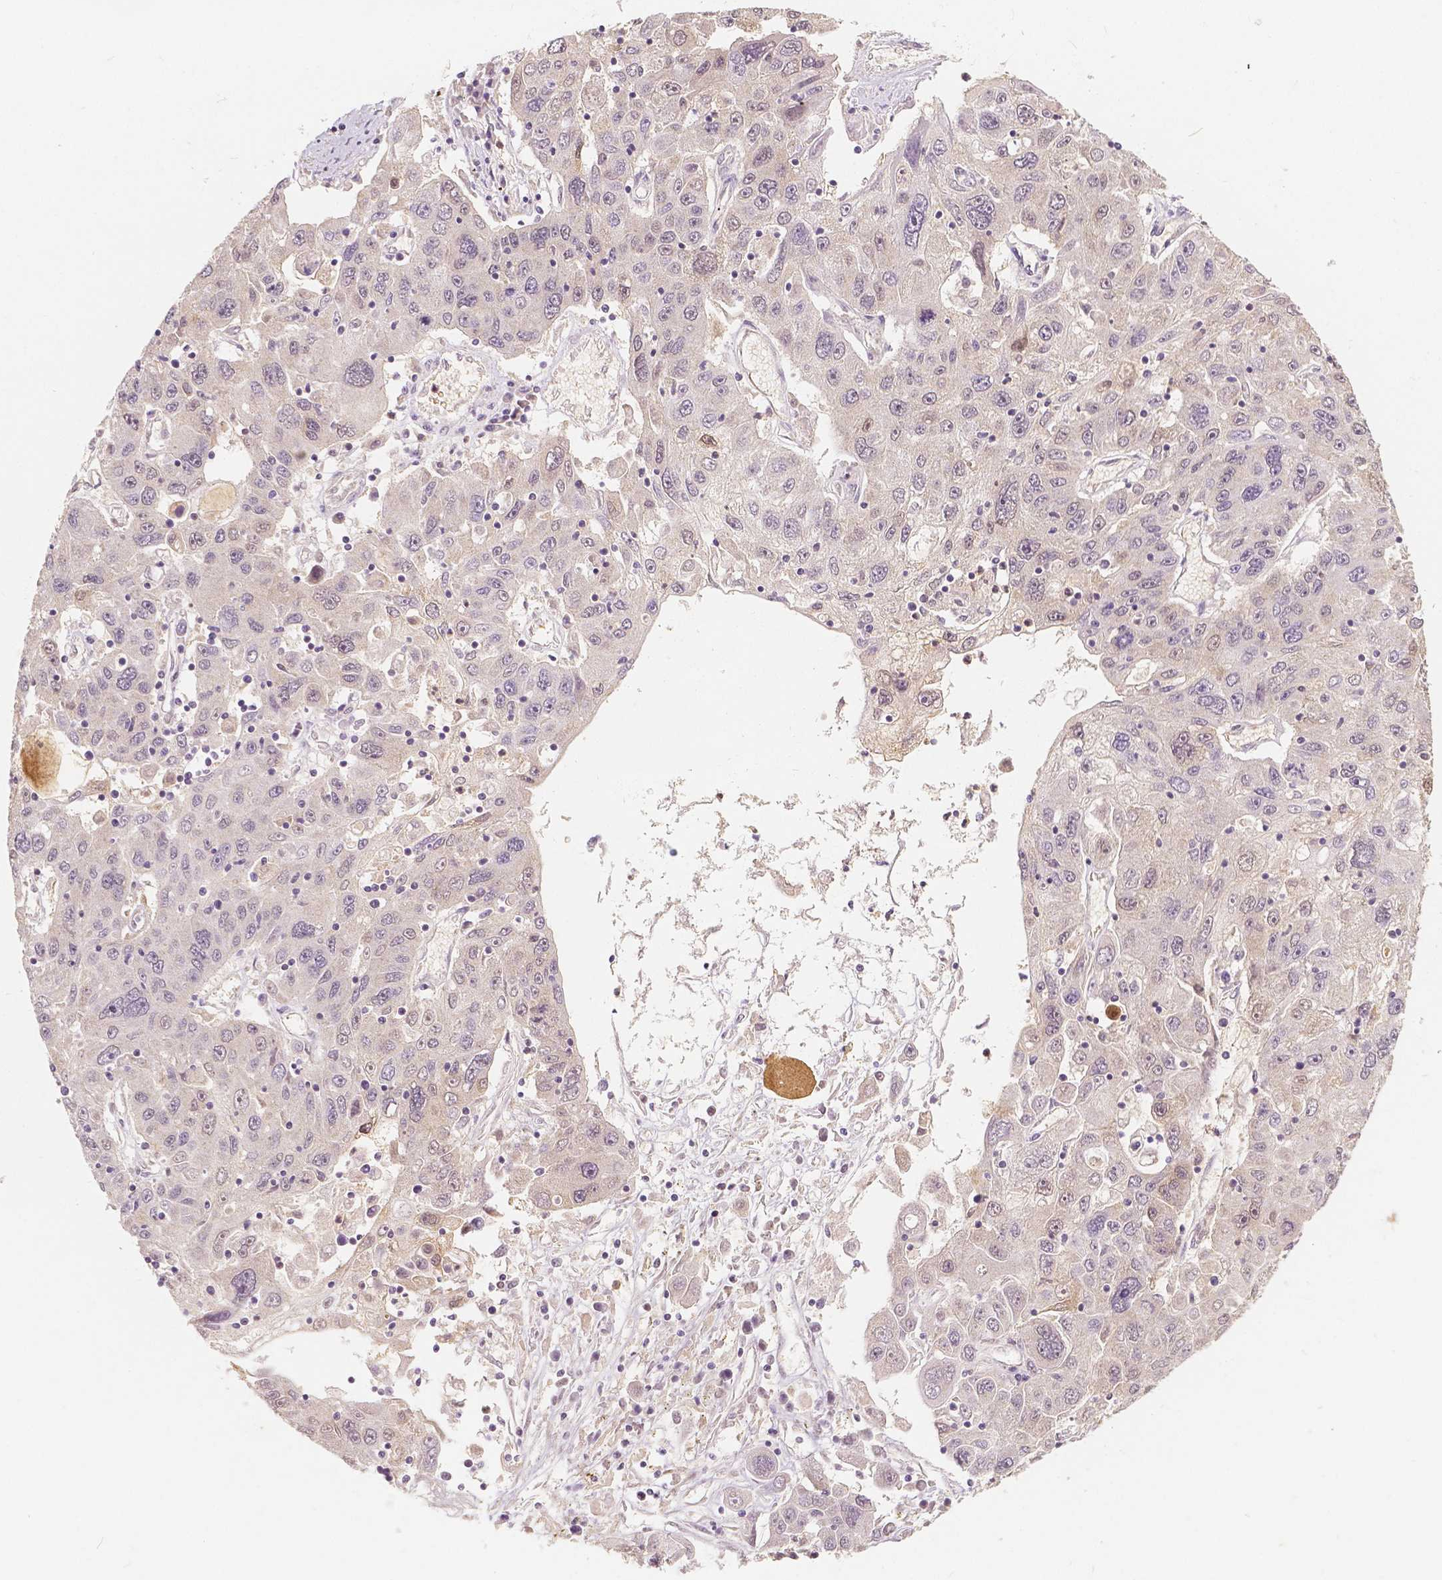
{"staining": {"intensity": "negative", "quantity": "none", "location": "none"}, "tissue": "stomach cancer", "cell_type": "Tumor cells", "image_type": "cancer", "snomed": [{"axis": "morphology", "description": "Adenocarcinoma, NOS"}, {"axis": "topography", "description": "Stomach"}], "caption": "This is an immunohistochemistry (IHC) photomicrograph of human stomach cancer. There is no expression in tumor cells.", "gene": "NAPRT", "patient": {"sex": "male", "age": 56}}